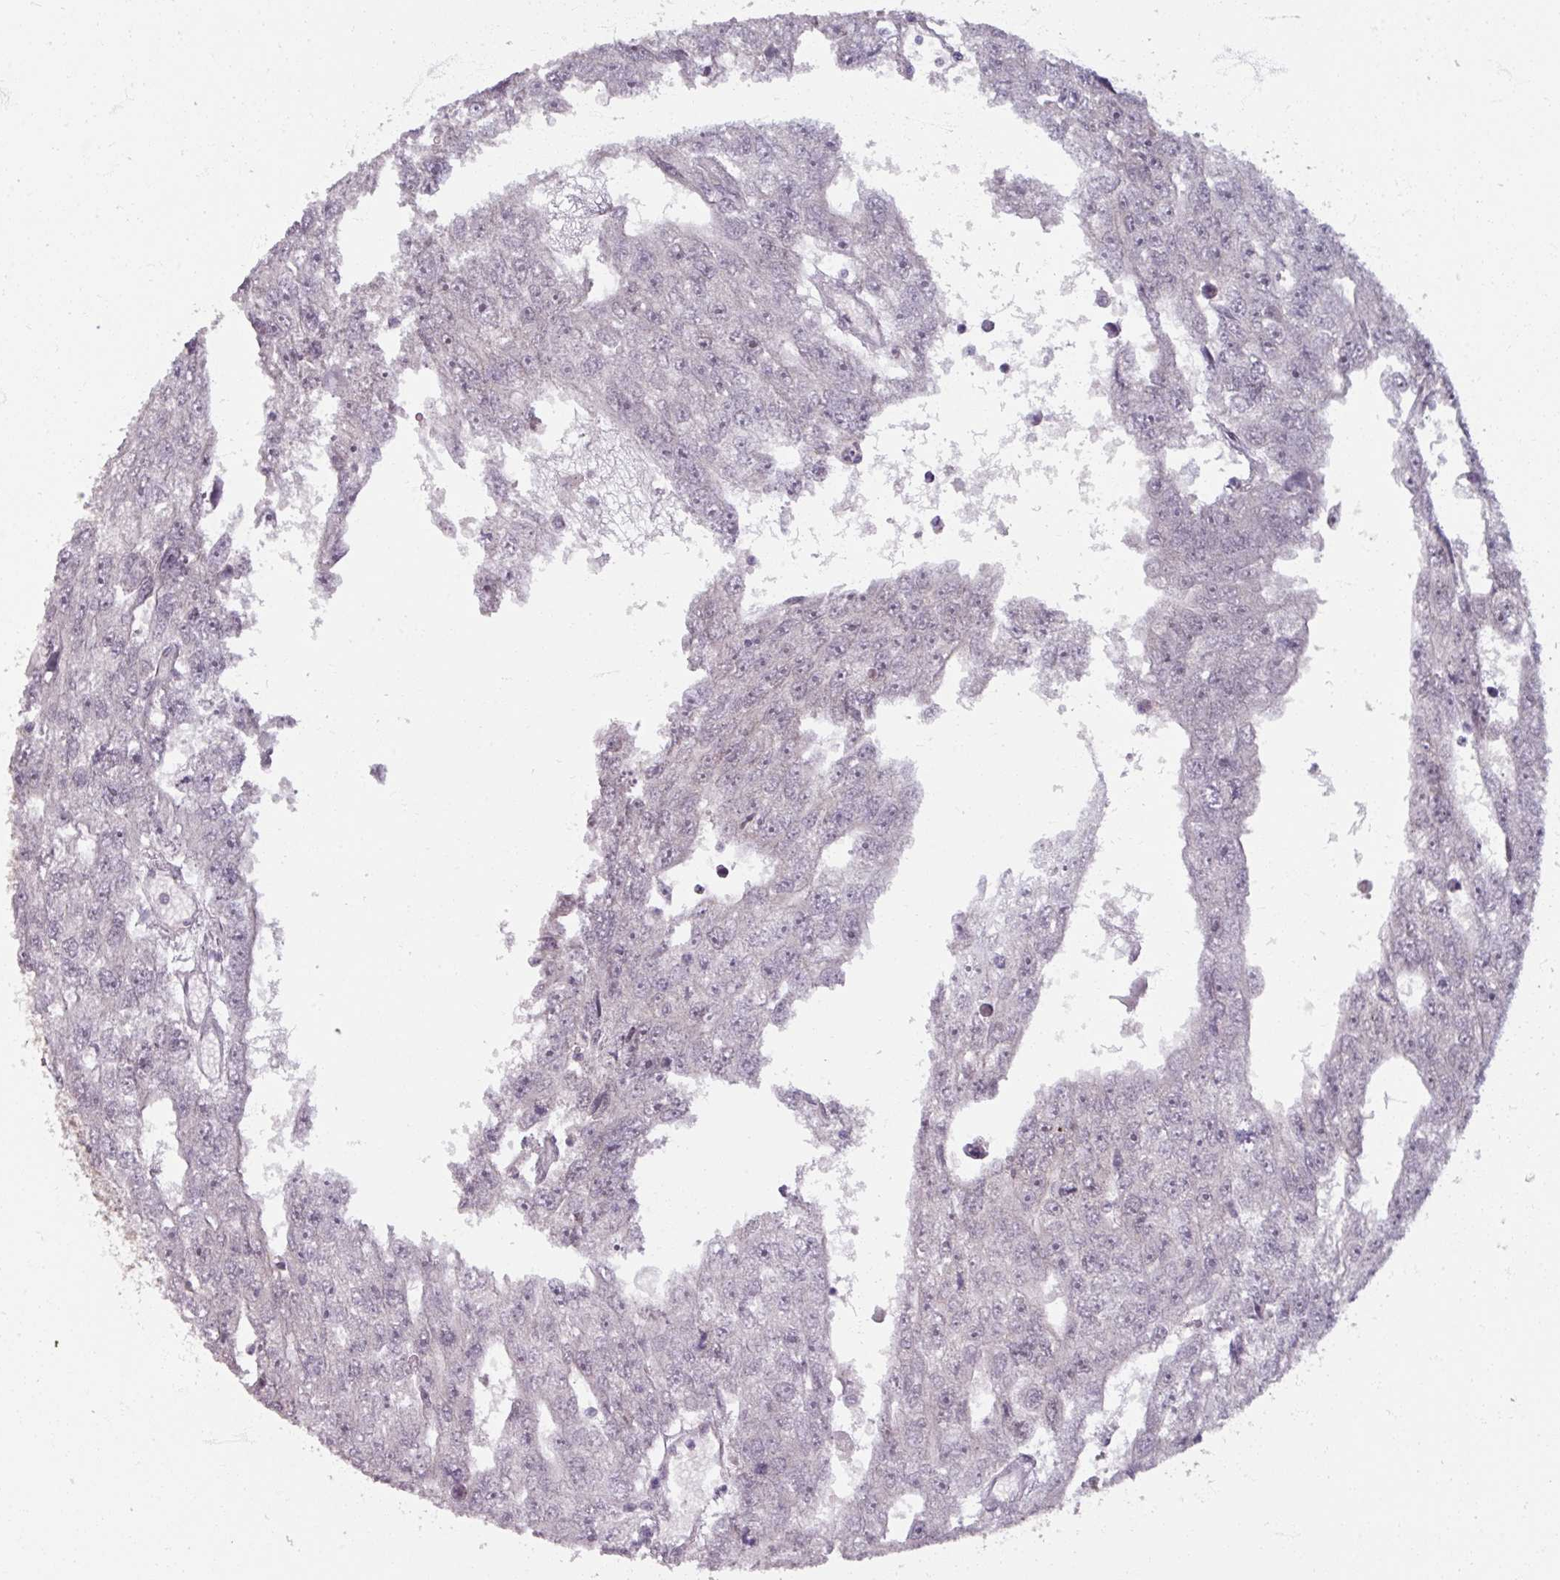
{"staining": {"intensity": "negative", "quantity": "none", "location": "none"}, "tissue": "testis cancer", "cell_type": "Tumor cells", "image_type": "cancer", "snomed": [{"axis": "morphology", "description": "Carcinoma, Embryonal, NOS"}, {"axis": "topography", "description": "Testis"}], "caption": "Immunohistochemistry micrograph of neoplastic tissue: human testis cancer (embryonal carcinoma) stained with DAB demonstrates no significant protein expression in tumor cells.", "gene": "SOX11", "patient": {"sex": "male", "age": 20}}